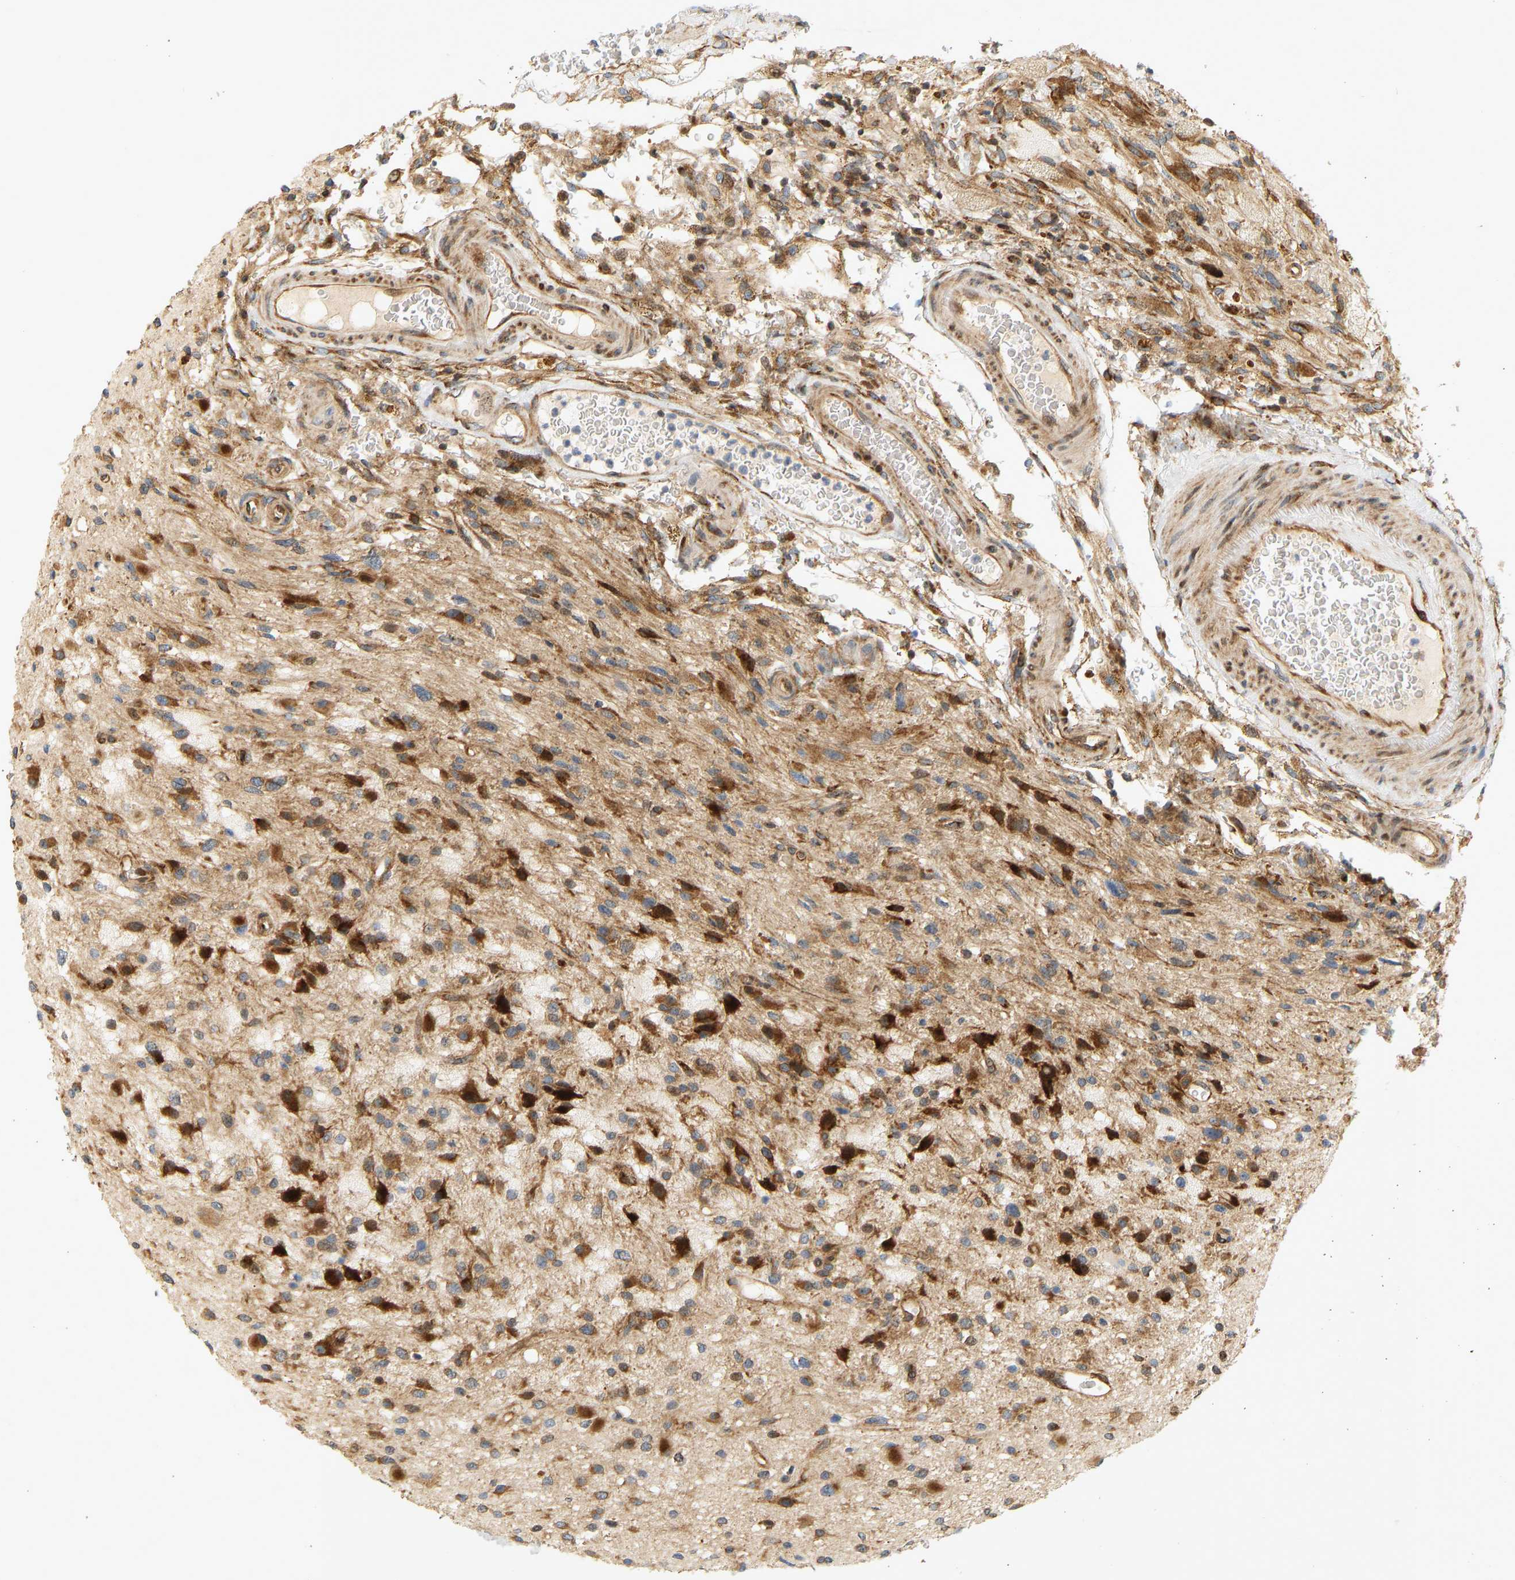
{"staining": {"intensity": "strong", "quantity": ">75%", "location": "cytoplasmic/membranous"}, "tissue": "glioma", "cell_type": "Tumor cells", "image_type": "cancer", "snomed": [{"axis": "morphology", "description": "Glioma, malignant, High grade"}, {"axis": "topography", "description": "Brain"}], "caption": "IHC photomicrograph of human malignant glioma (high-grade) stained for a protein (brown), which displays high levels of strong cytoplasmic/membranous positivity in approximately >75% of tumor cells.", "gene": "RPS14", "patient": {"sex": "male", "age": 33}}